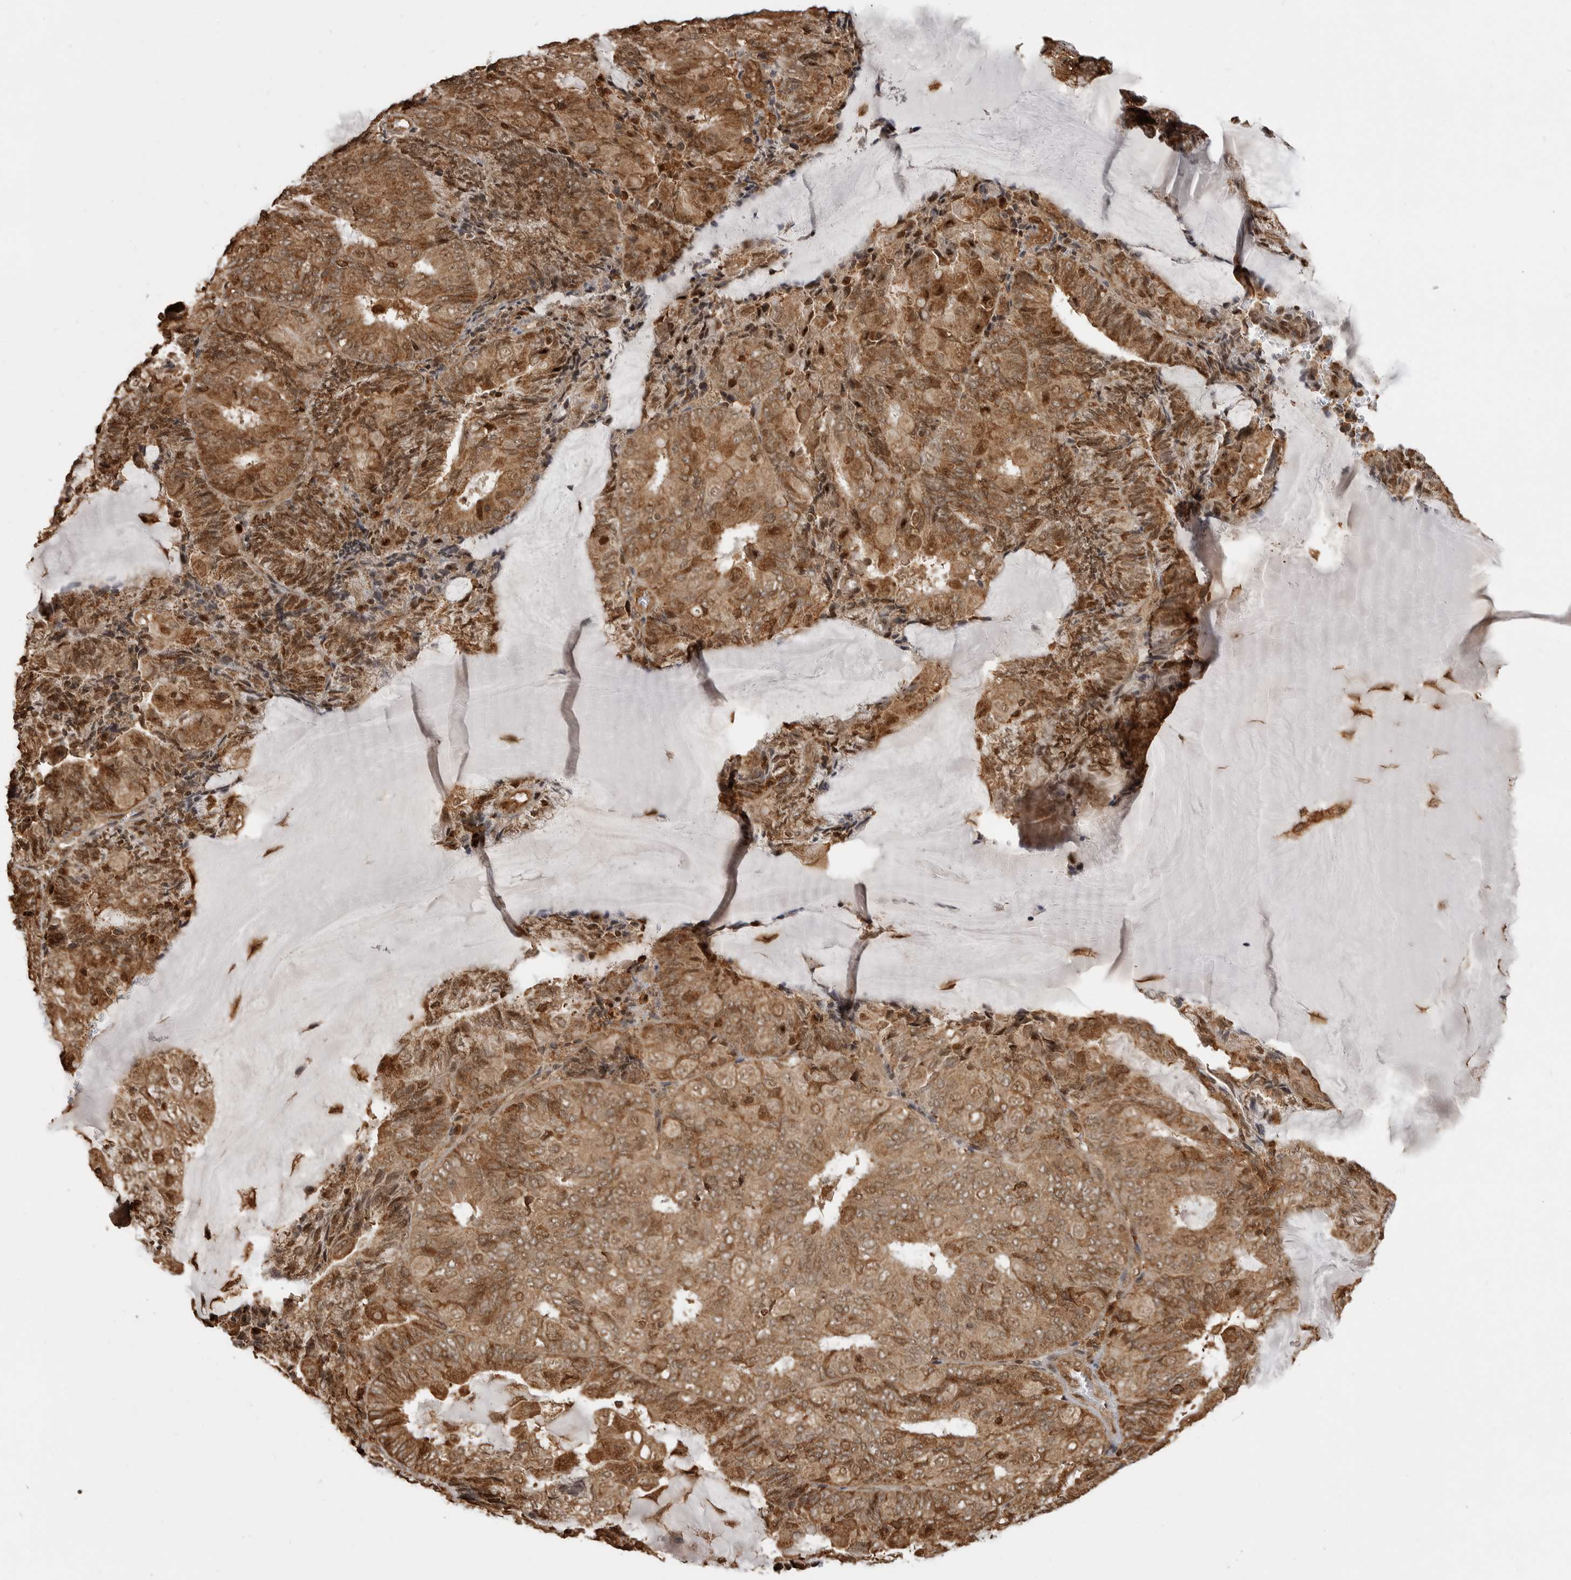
{"staining": {"intensity": "moderate", "quantity": ">75%", "location": "cytoplasmic/membranous,nuclear"}, "tissue": "endometrial cancer", "cell_type": "Tumor cells", "image_type": "cancer", "snomed": [{"axis": "morphology", "description": "Adenocarcinoma, NOS"}, {"axis": "topography", "description": "Endometrium"}], "caption": "This photomicrograph shows adenocarcinoma (endometrial) stained with IHC to label a protein in brown. The cytoplasmic/membranous and nuclear of tumor cells show moderate positivity for the protein. Nuclei are counter-stained blue.", "gene": "BMP2K", "patient": {"sex": "female", "age": 81}}